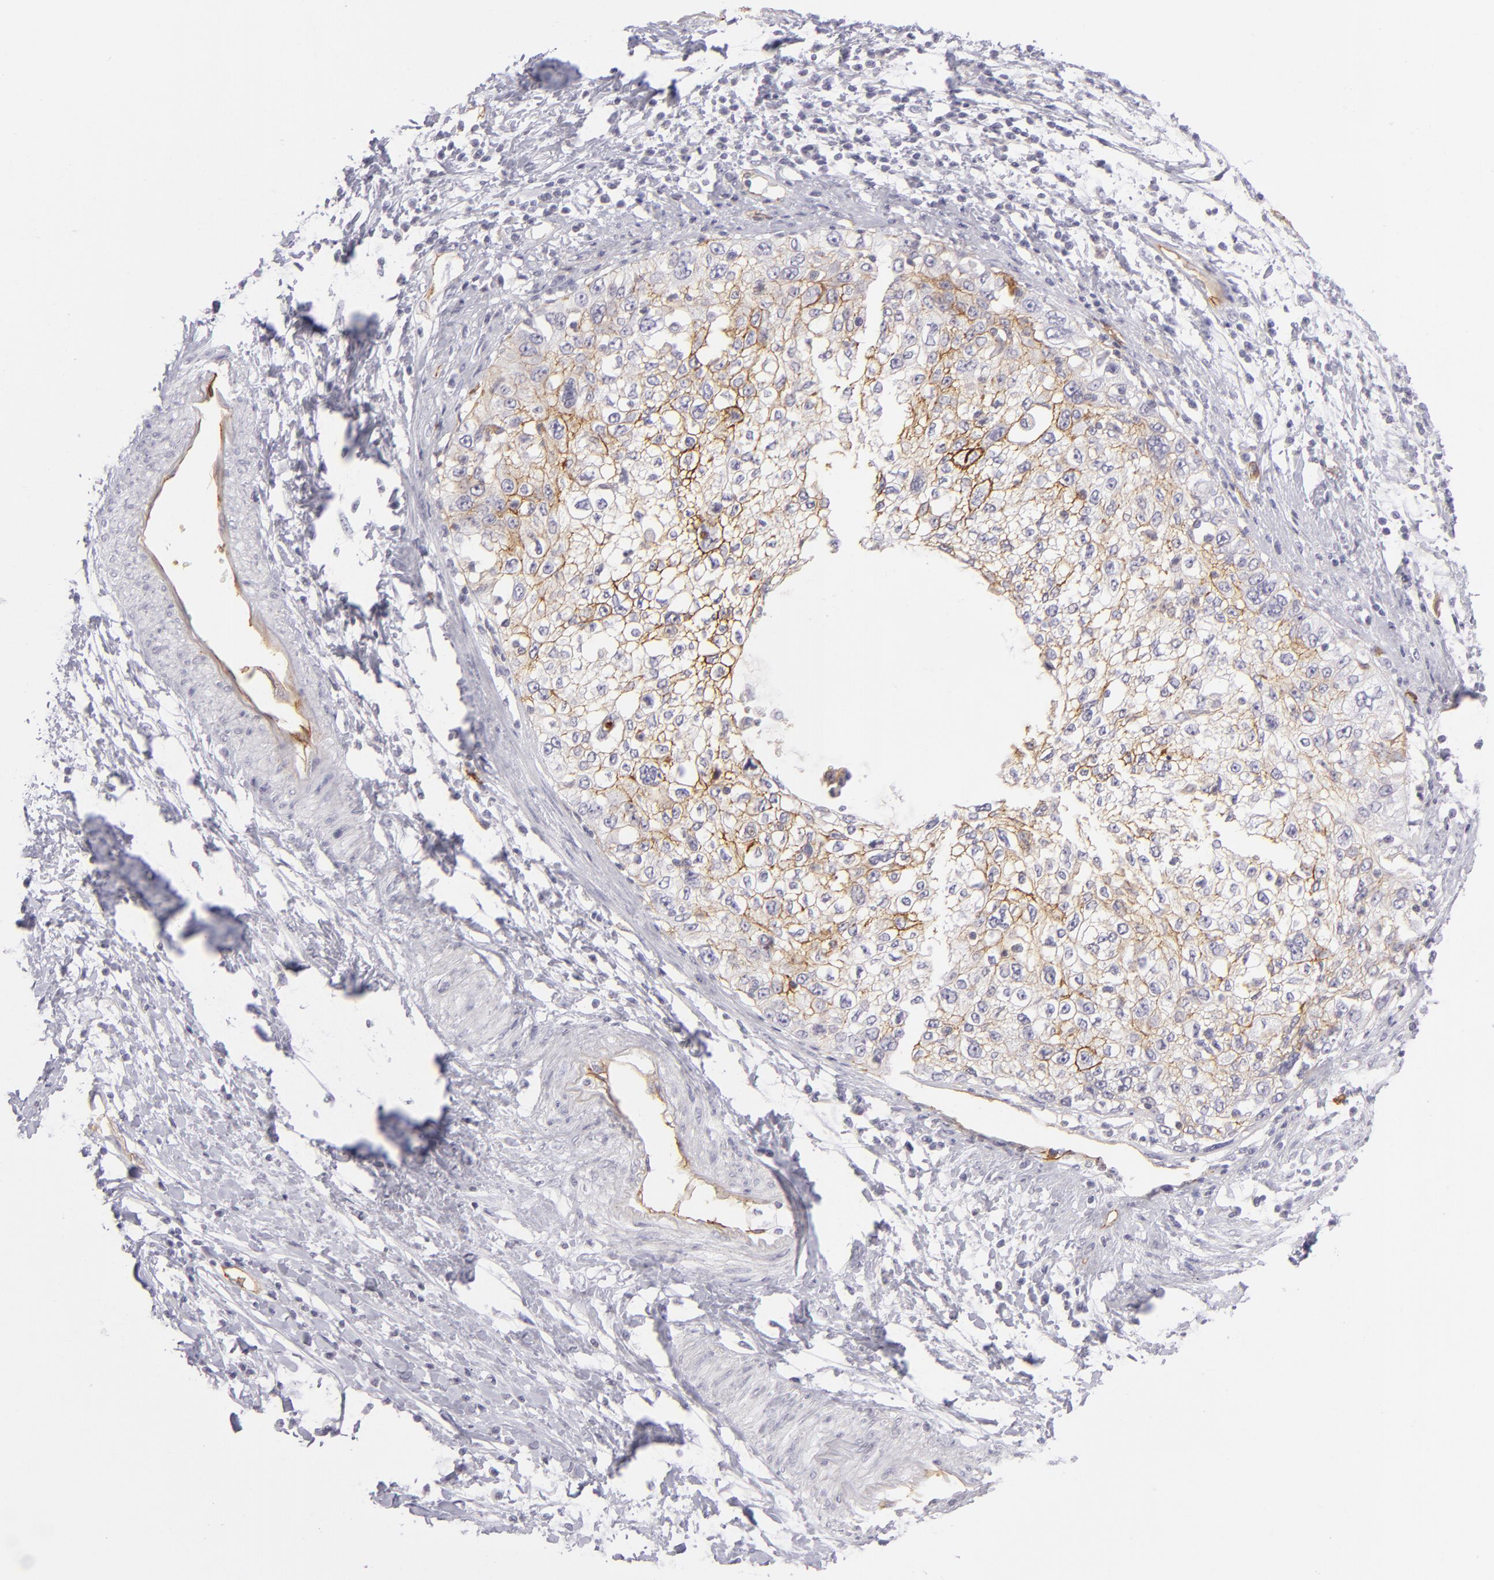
{"staining": {"intensity": "moderate", "quantity": "25%-75%", "location": "cytoplasmic/membranous"}, "tissue": "cervical cancer", "cell_type": "Tumor cells", "image_type": "cancer", "snomed": [{"axis": "morphology", "description": "Squamous cell carcinoma, NOS"}, {"axis": "topography", "description": "Cervix"}], "caption": "A brown stain highlights moderate cytoplasmic/membranous expression of a protein in cervical cancer (squamous cell carcinoma) tumor cells.", "gene": "THBD", "patient": {"sex": "female", "age": 57}}